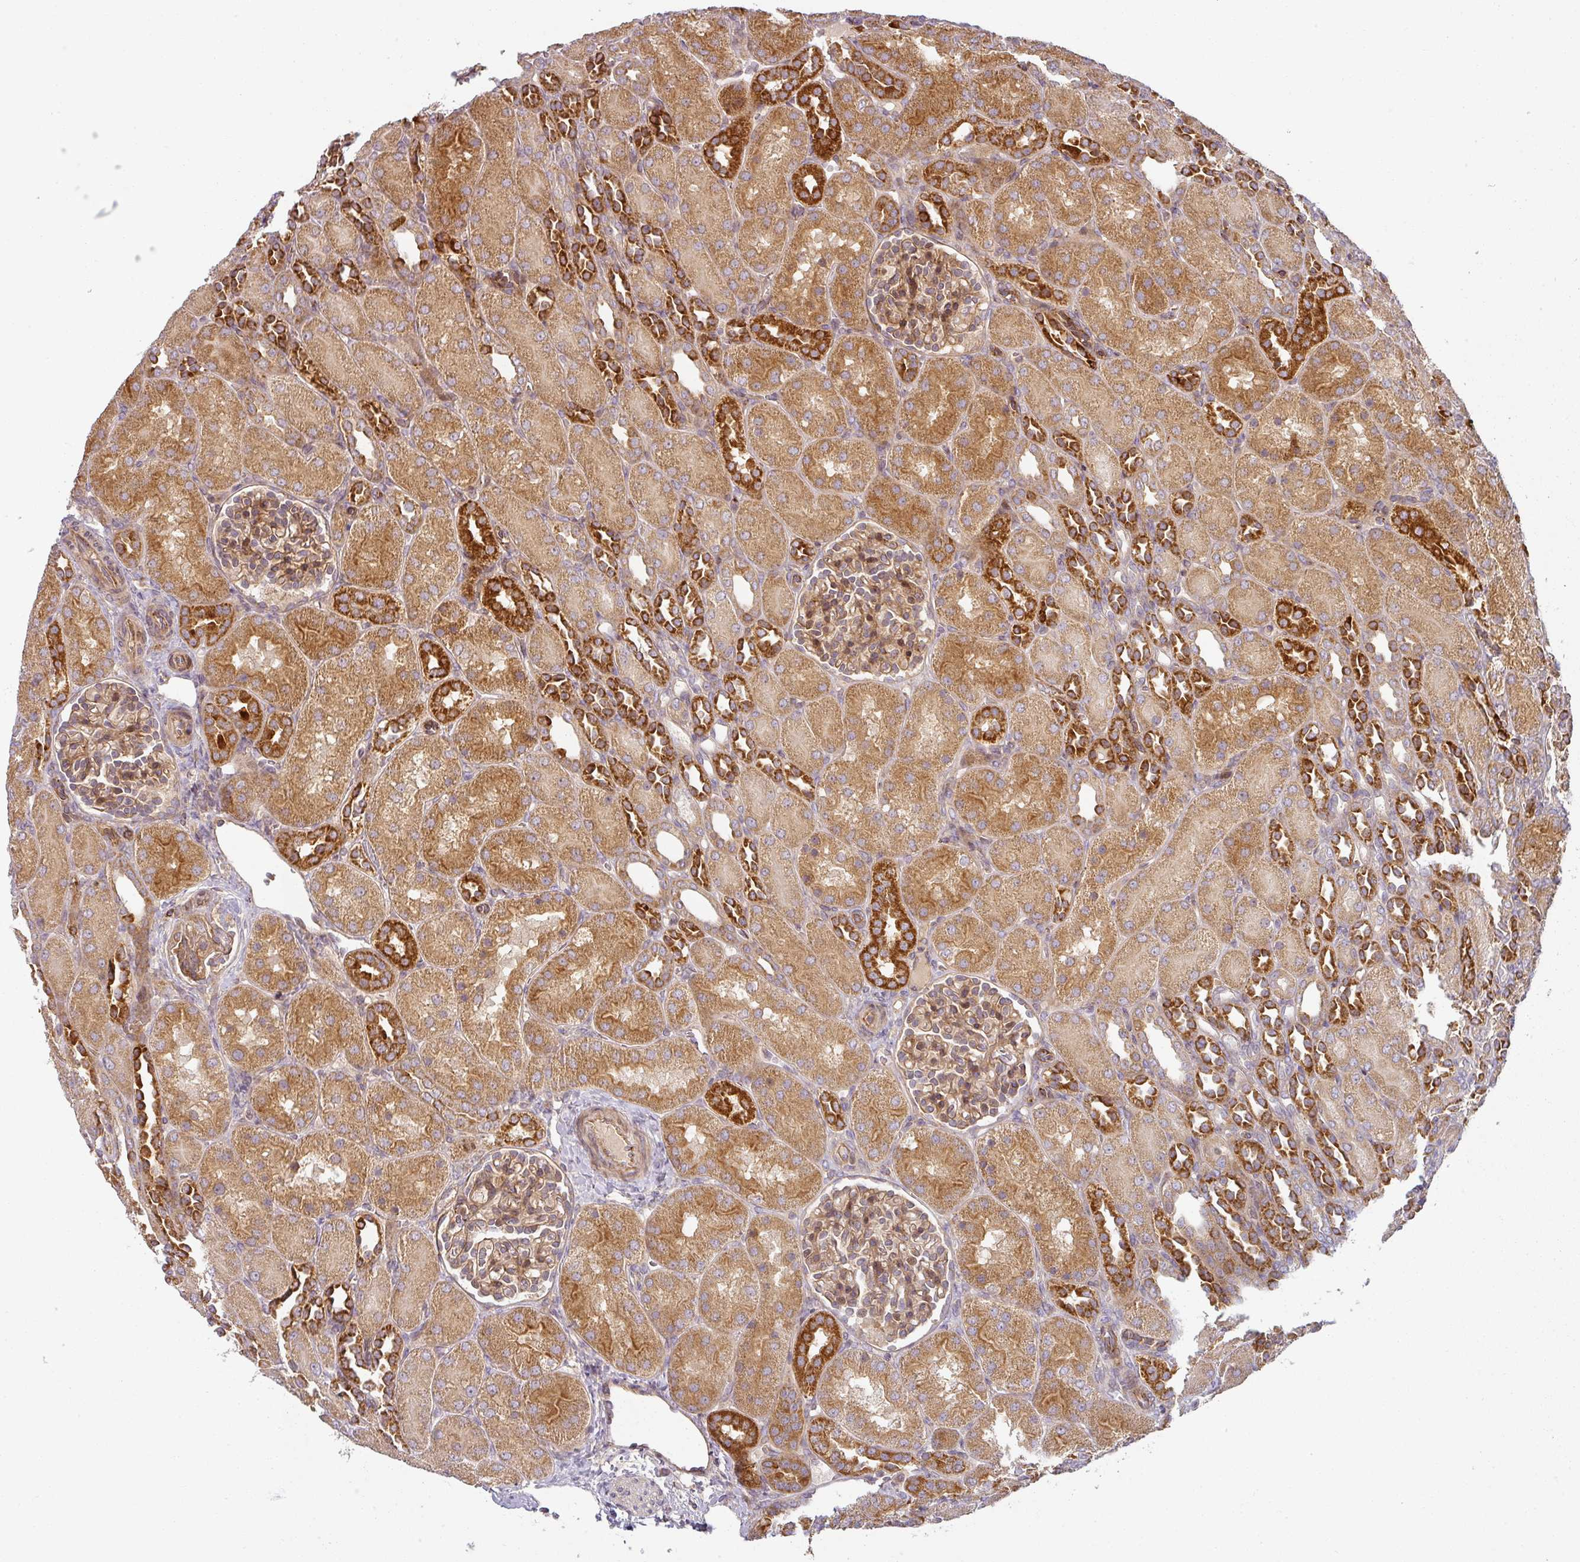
{"staining": {"intensity": "moderate", "quantity": ">75%", "location": "cytoplasmic/membranous"}, "tissue": "kidney", "cell_type": "Cells in glomeruli", "image_type": "normal", "snomed": [{"axis": "morphology", "description": "Normal tissue, NOS"}, {"axis": "topography", "description": "Kidney"}], "caption": "DAB immunohistochemical staining of benign kidney demonstrates moderate cytoplasmic/membranous protein positivity in approximately >75% of cells in glomeruli. (DAB IHC, brown staining for protein, blue staining for nuclei).", "gene": "CNOT1", "patient": {"sex": "male", "age": 1}}